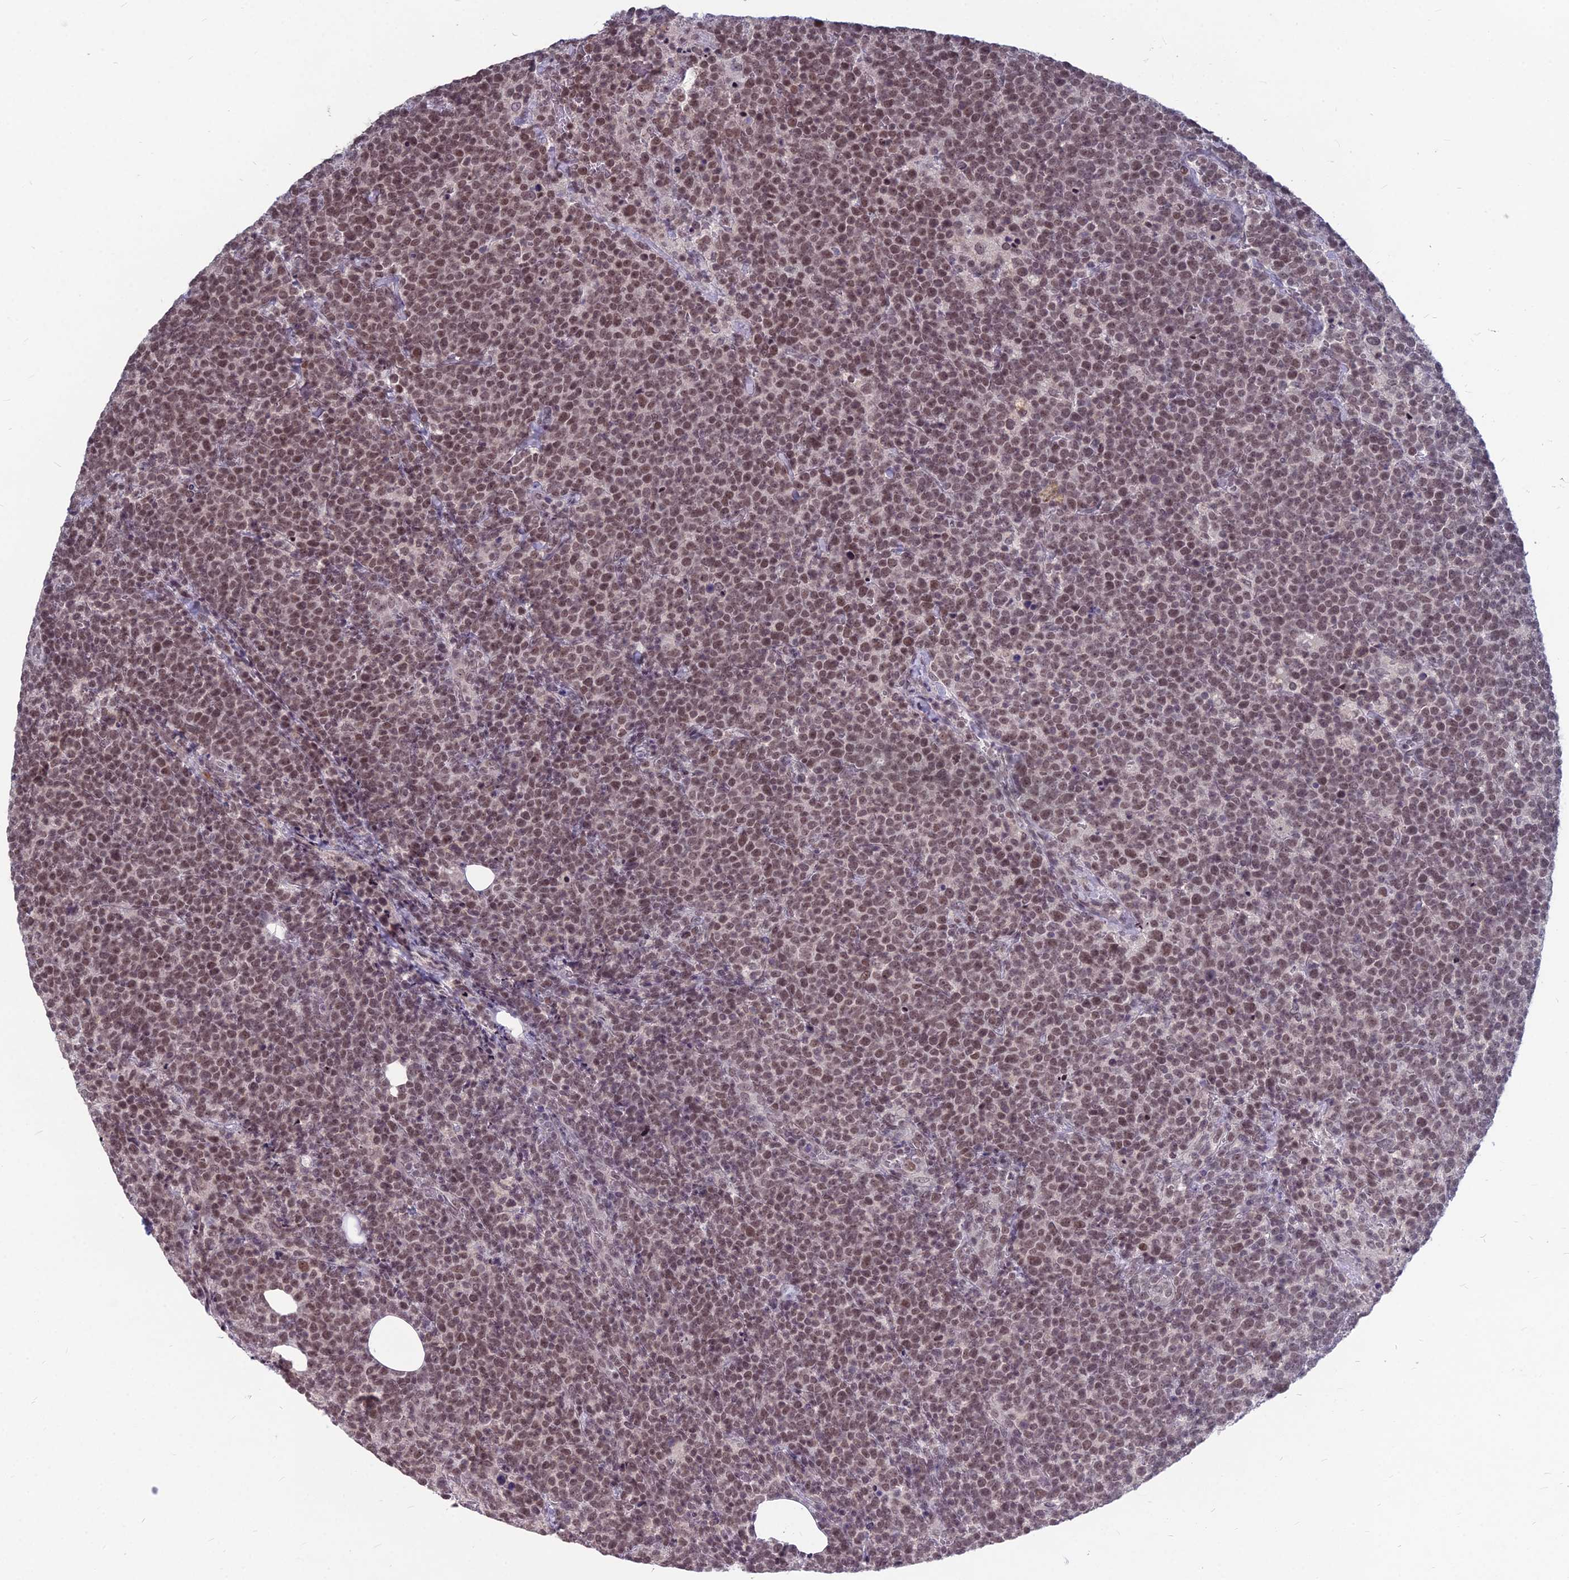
{"staining": {"intensity": "moderate", "quantity": ">75%", "location": "nuclear"}, "tissue": "lymphoma", "cell_type": "Tumor cells", "image_type": "cancer", "snomed": [{"axis": "morphology", "description": "Malignant lymphoma, non-Hodgkin's type, High grade"}, {"axis": "topography", "description": "Lymph node"}], "caption": "Protein expression analysis of lymphoma shows moderate nuclear positivity in about >75% of tumor cells. (DAB (3,3'-diaminobenzidine) IHC with brightfield microscopy, high magnification).", "gene": "KAT7", "patient": {"sex": "male", "age": 61}}